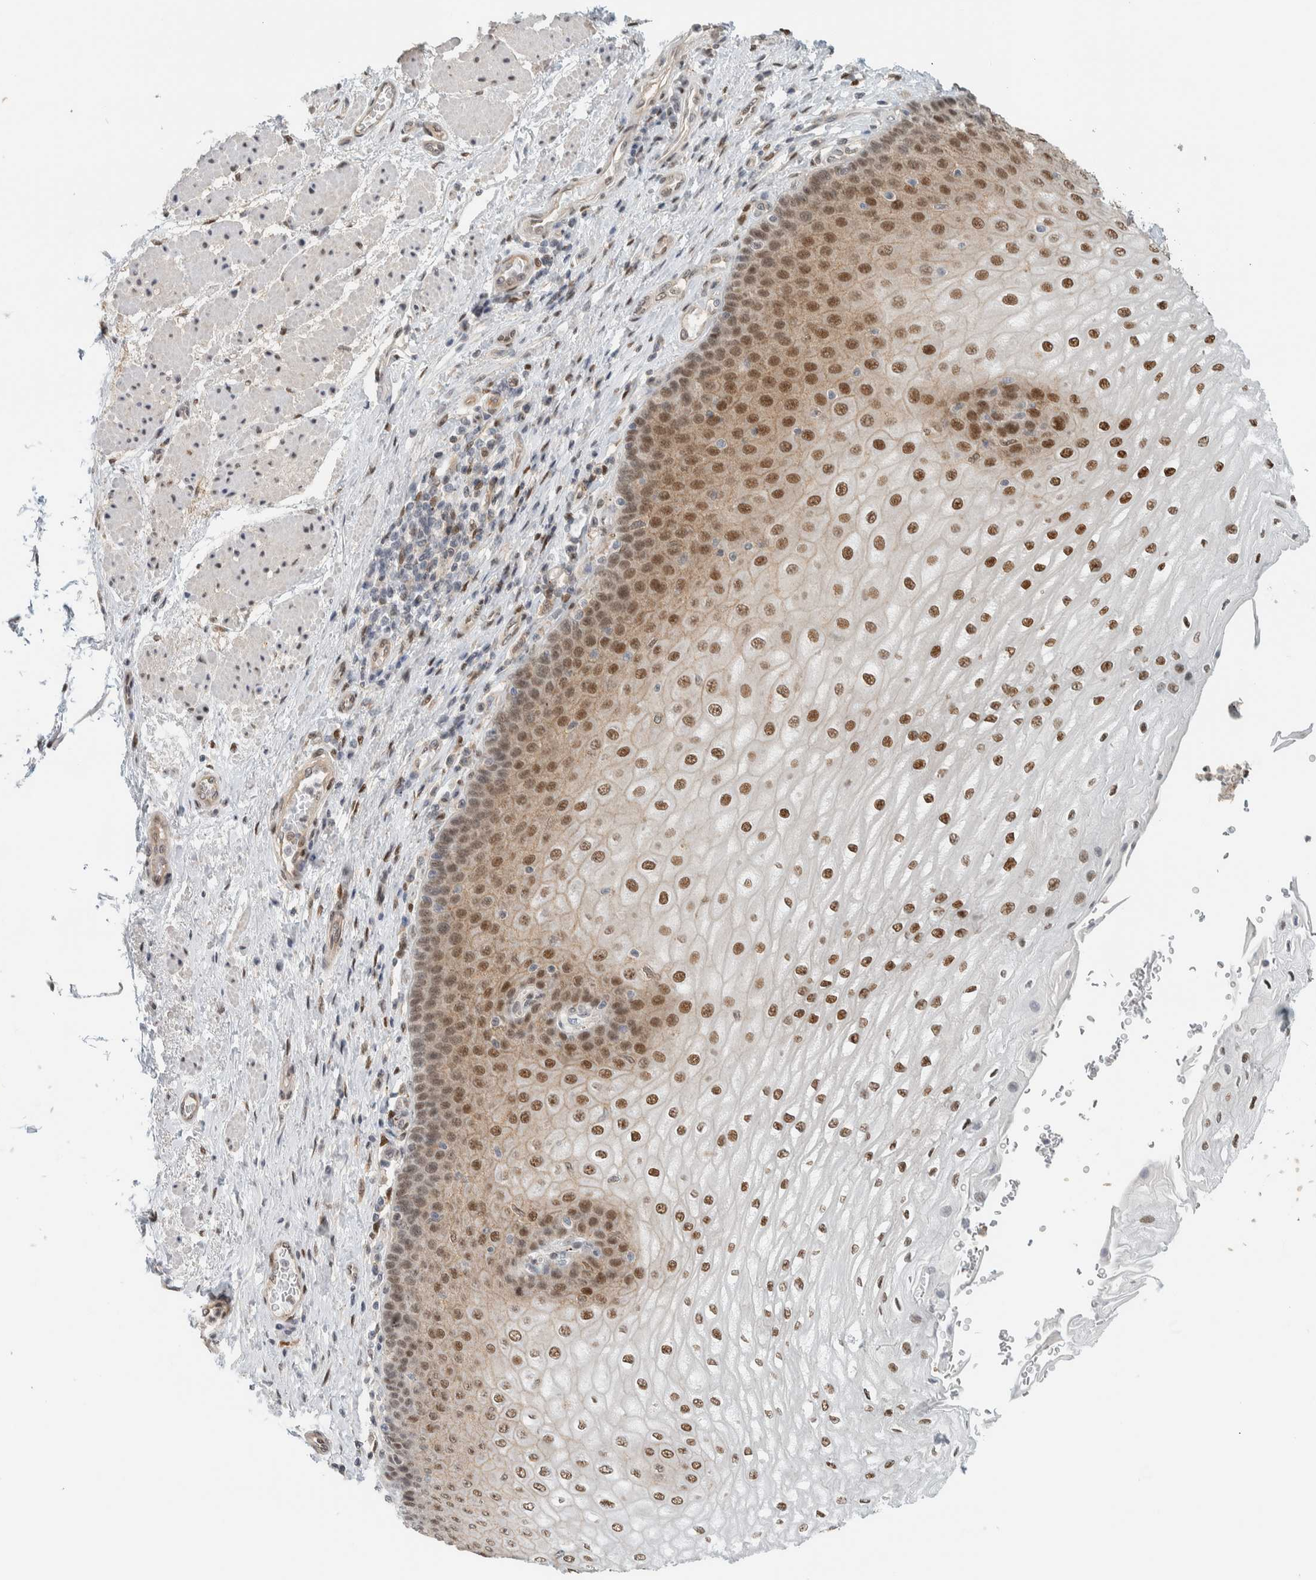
{"staining": {"intensity": "strong", "quantity": ">75%", "location": "cytoplasmic/membranous,nuclear"}, "tissue": "esophagus", "cell_type": "Squamous epithelial cells", "image_type": "normal", "snomed": [{"axis": "morphology", "description": "Normal tissue, NOS"}, {"axis": "topography", "description": "Esophagus"}], "caption": "Esophagus stained with DAB (3,3'-diaminobenzidine) immunohistochemistry demonstrates high levels of strong cytoplasmic/membranous,nuclear positivity in about >75% of squamous epithelial cells. (Stains: DAB (3,3'-diaminobenzidine) in brown, nuclei in blue, Microscopy: brightfield microscopy at high magnification).", "gene": "TFE3", "patient": {"sex": "male", "age": 54}}